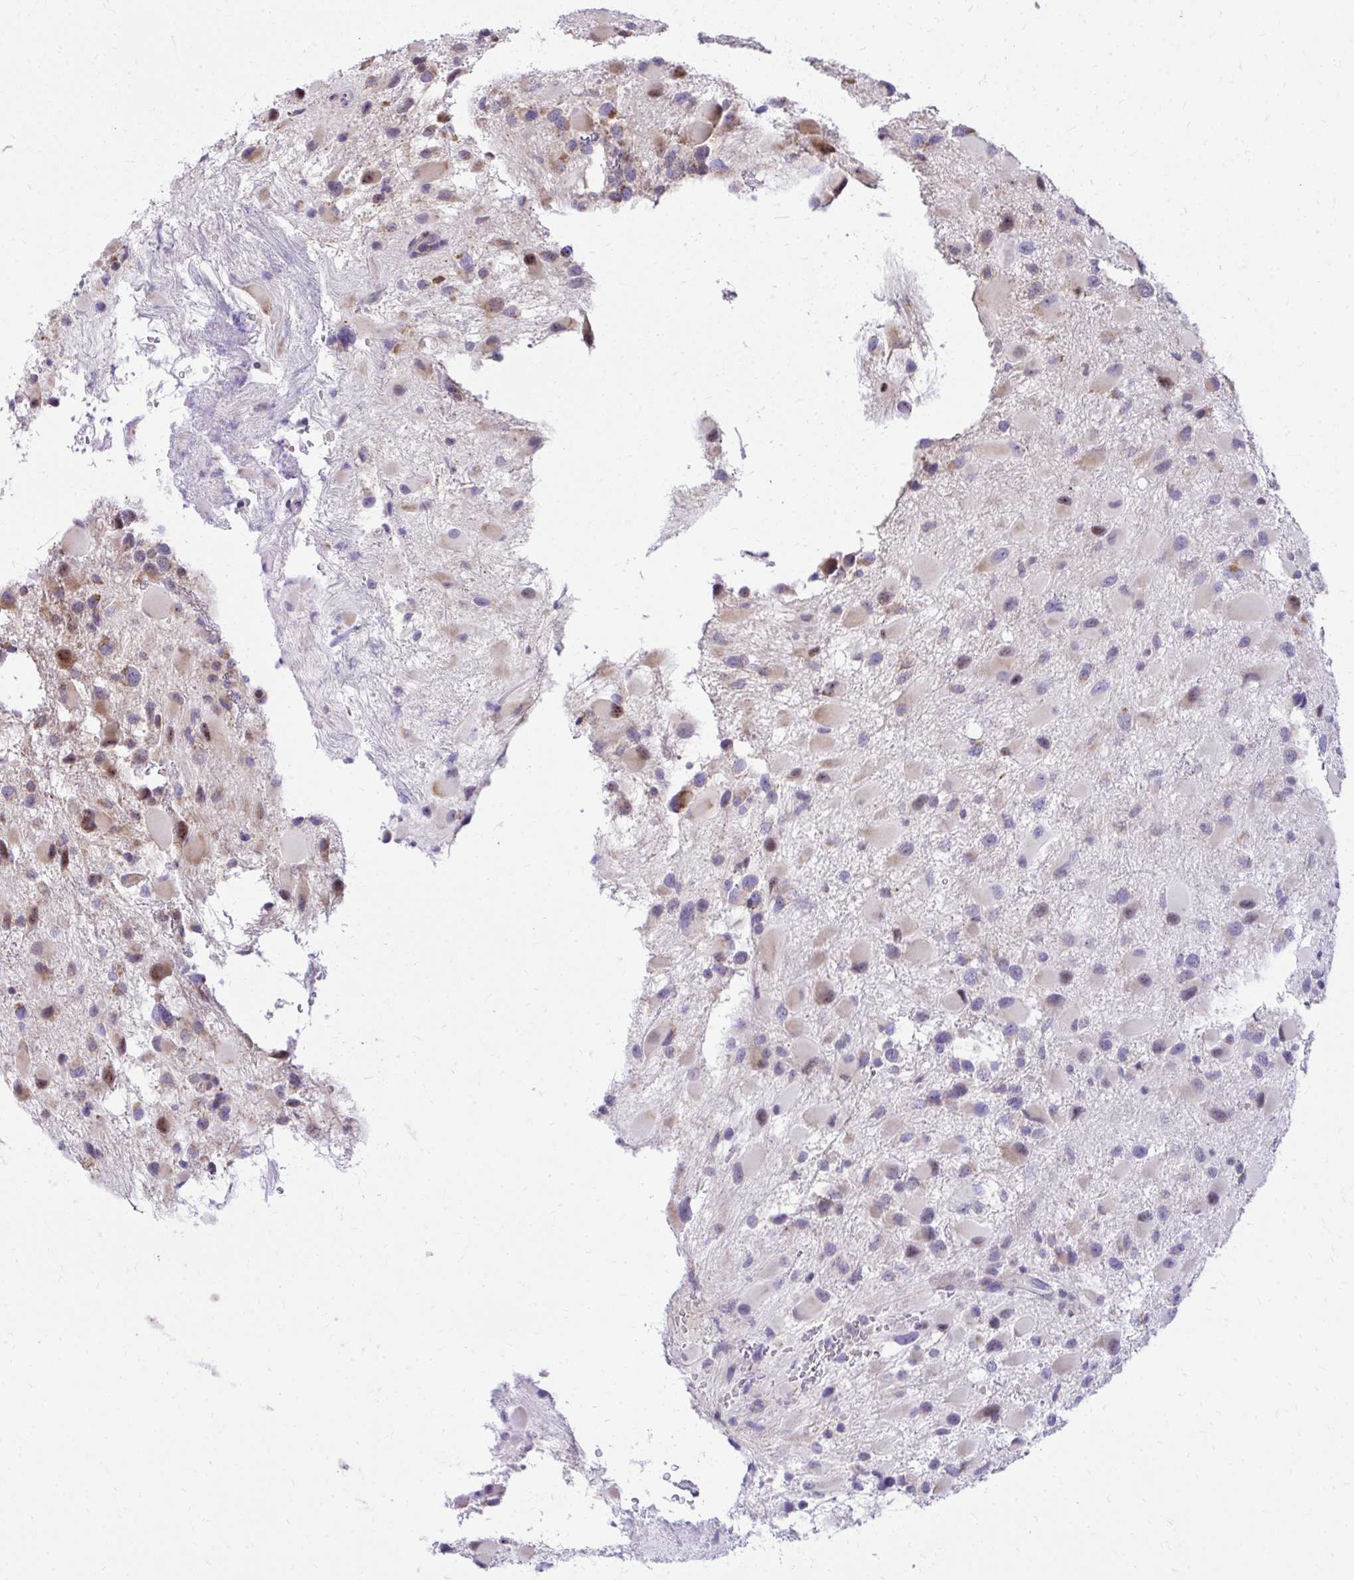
{"staining": {"intensity": "weak", "quantity": "25%-75%", "location": "cytoplasmic/membranous,nuclear"}, "tissue": "glioma", "cell_type": "Tumor cells", "image_type": "cancer", "snomed": [{"axis": "morphology", "description": "Glioma, malignant, High grade"}, {"axis": "topography", "description": "Brain"}], "caption": "Human malignant high-grade glioma stained with a protein marker shows weak staining in tumor cells.", "gene": "GPRIN3", "patient": {"sex": "female", "age": 40}}